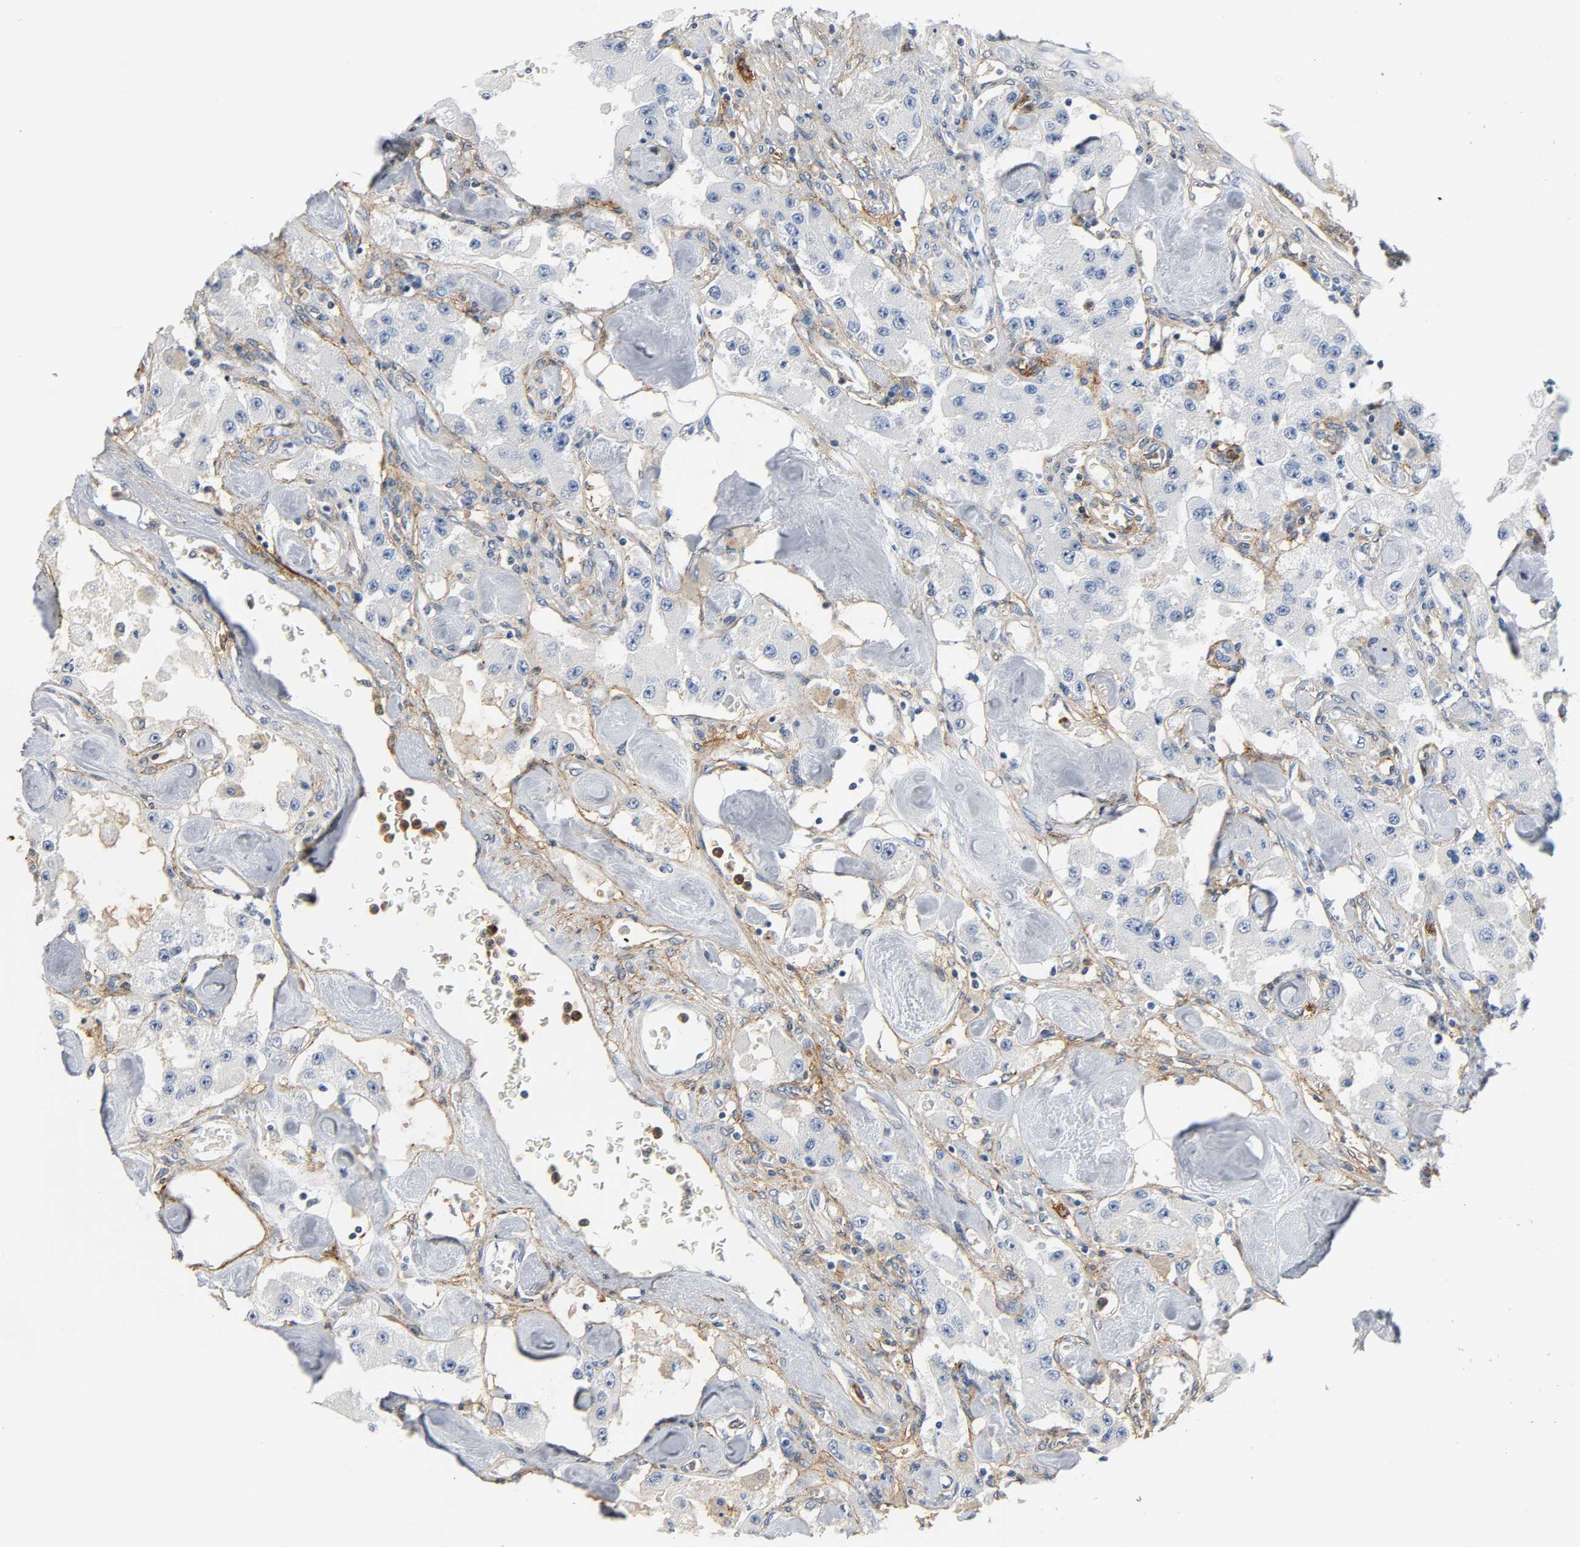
{"staining": {"intensity": "negative", "quantity": "none", "location": "none"}, "tissue": "carcinoid", "cell_type": "Tumor cells", "image_type": "cancer", "snomed": [{"axis": "morphology", "description": "Carcinoid, malignant, NOS"}, {"axis": "topography", "description": "Pancreas"}], "caption": "Protein analysis of carcinoid (malignant) shows no significant positivity in tumor cells.", "gene": "ANPEP", "patient": {"sex": "male", "age": 41}}